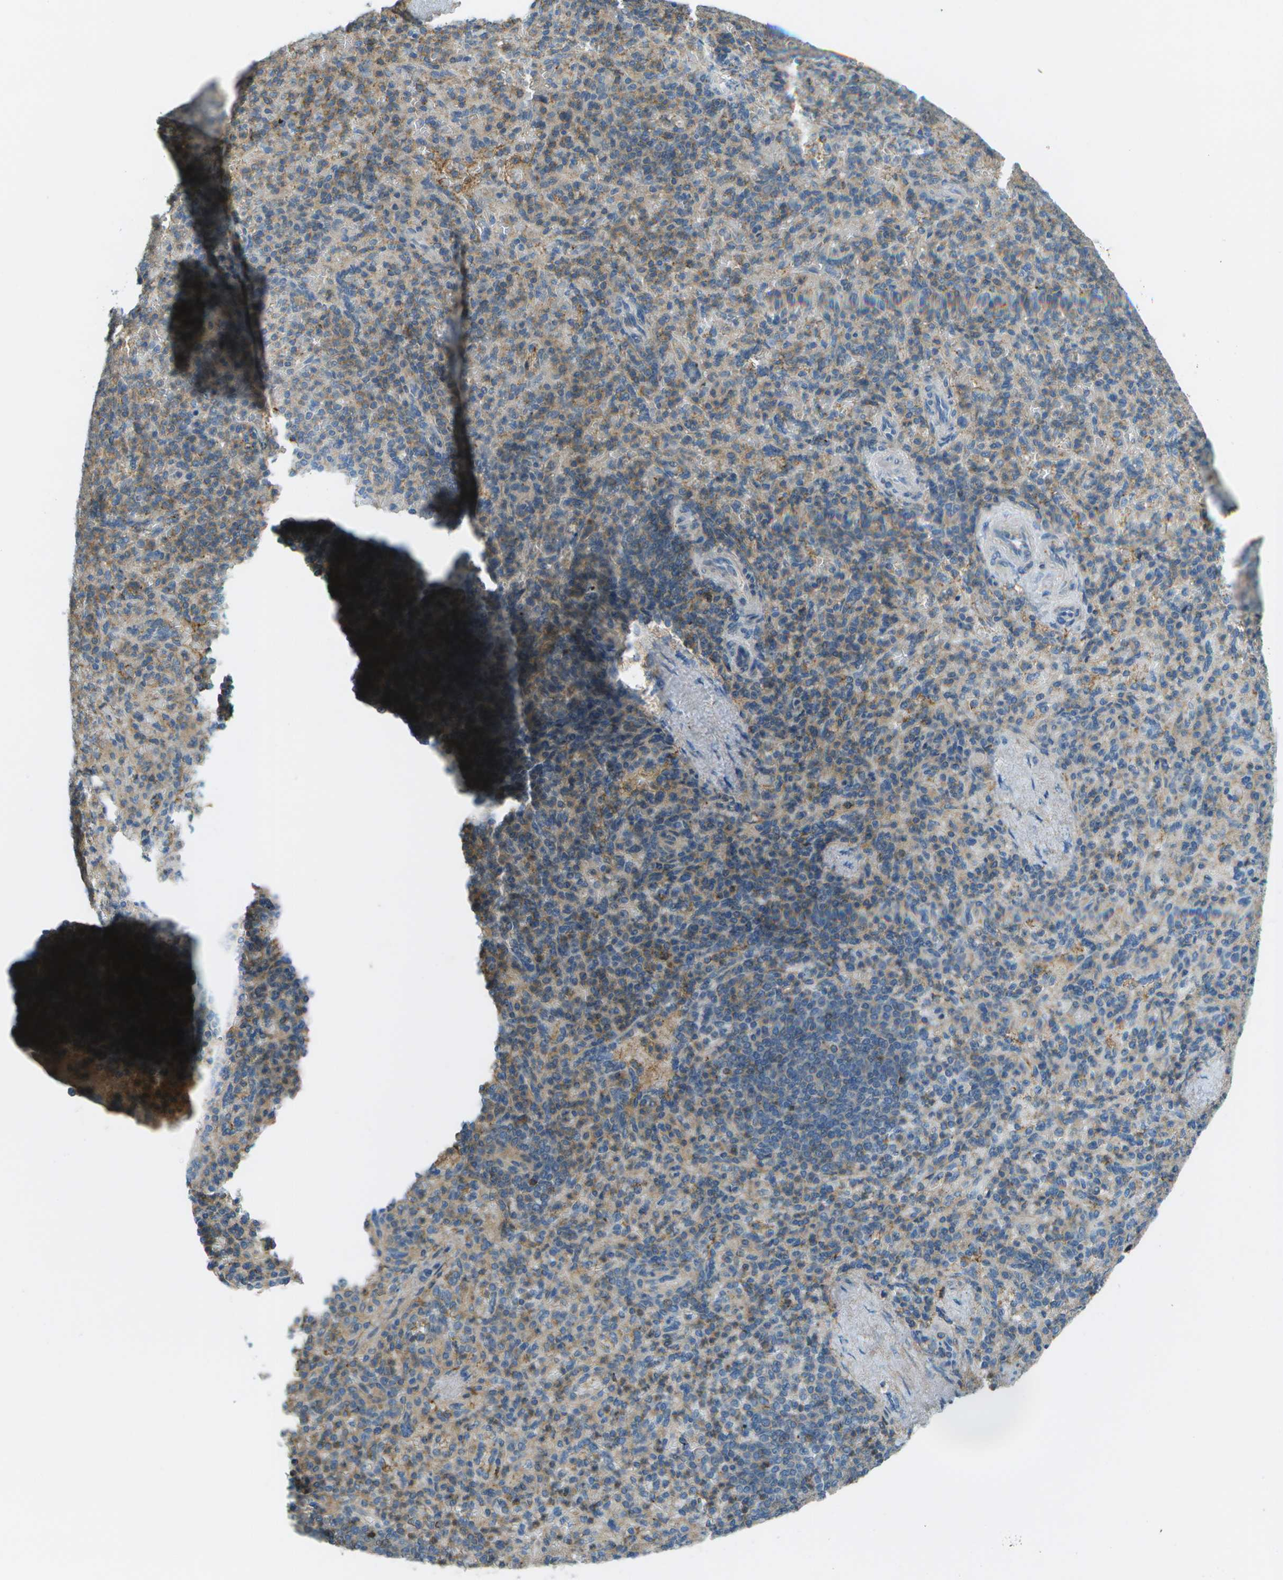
{"staining": {"intensity": "moderate", "quantity": "25%-75%", "location": "cytoplasmic/membranous"}, "tissue": "spleen", "cell_type": "Cells in red pulp", "image_type": "normal", "snomed": [{"axis": "morphology", "description": "Normal tissue, NOS"}, {"axis": "topography", "description": "Spleen"}], "caption": "Spleen stained with immunohistochemistry (IHC) reveals moderate cytoplasmic/membranous staining in about 25%-75% of cells in red pulp. (brown staining indicates protein expression, while blue staining denotes nuclei).", "gene": "LRRC66", "patient": {"sex": "female", "age": 74}}